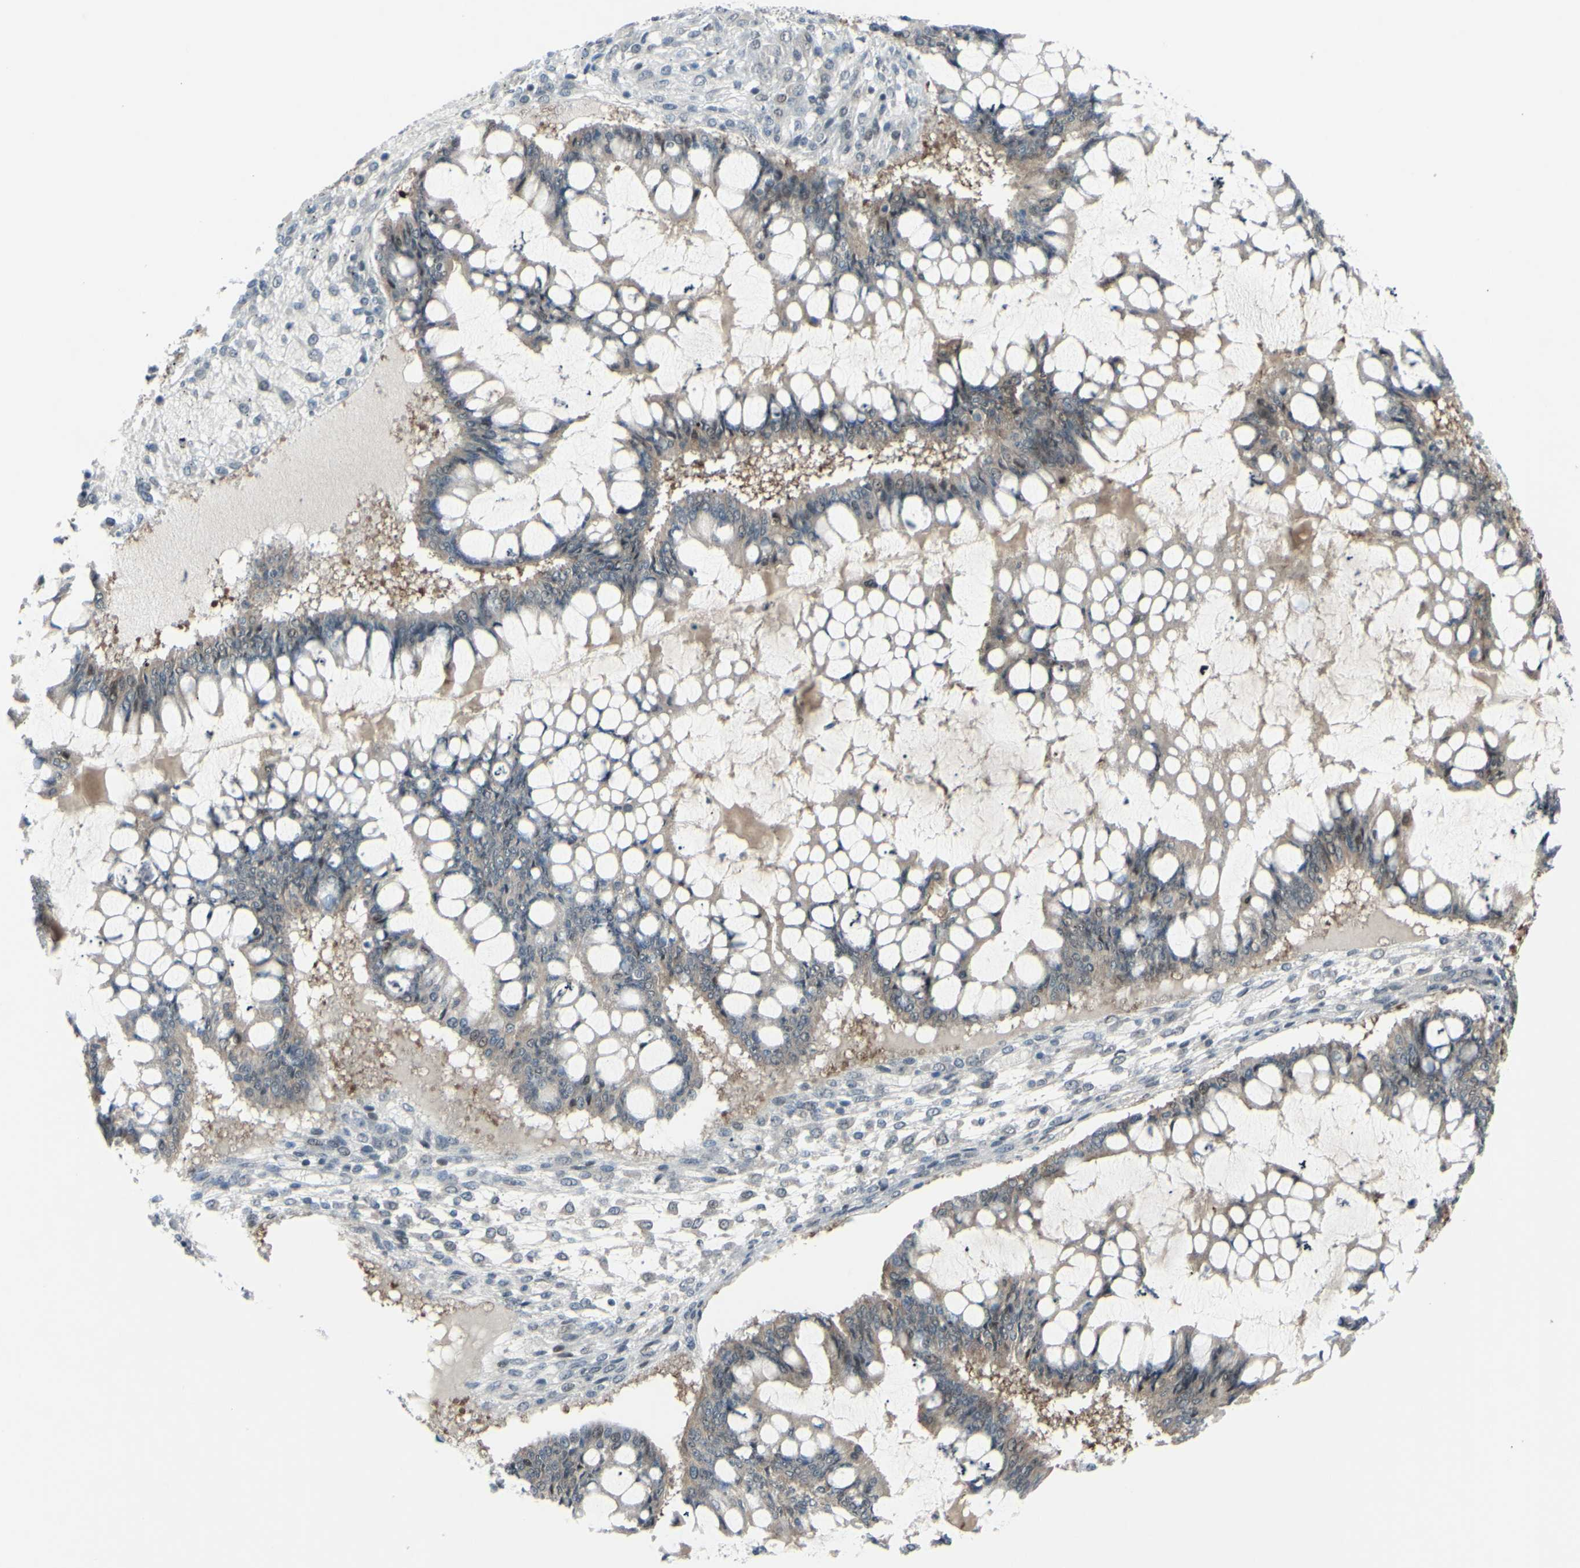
{"staining": {"intensity": "weak", "quantity": "<25%", "location": "cytoplasmic/membranous"}, "tissue": "ovarian cancer", "cell_type": "Tumor cells", "image_type": "cancer", "snomed": [{"axis": "morphology", "description": "Cystadenocarcinoma, mucinous, NOS"}, {"axis": "topography", "description": "Ovary"}], "caption": "Tumor cells are negative for protein expression in human ovarian cancer.", "gene": "ETNK1", "patient": {"sex": "female", "age": 73}}